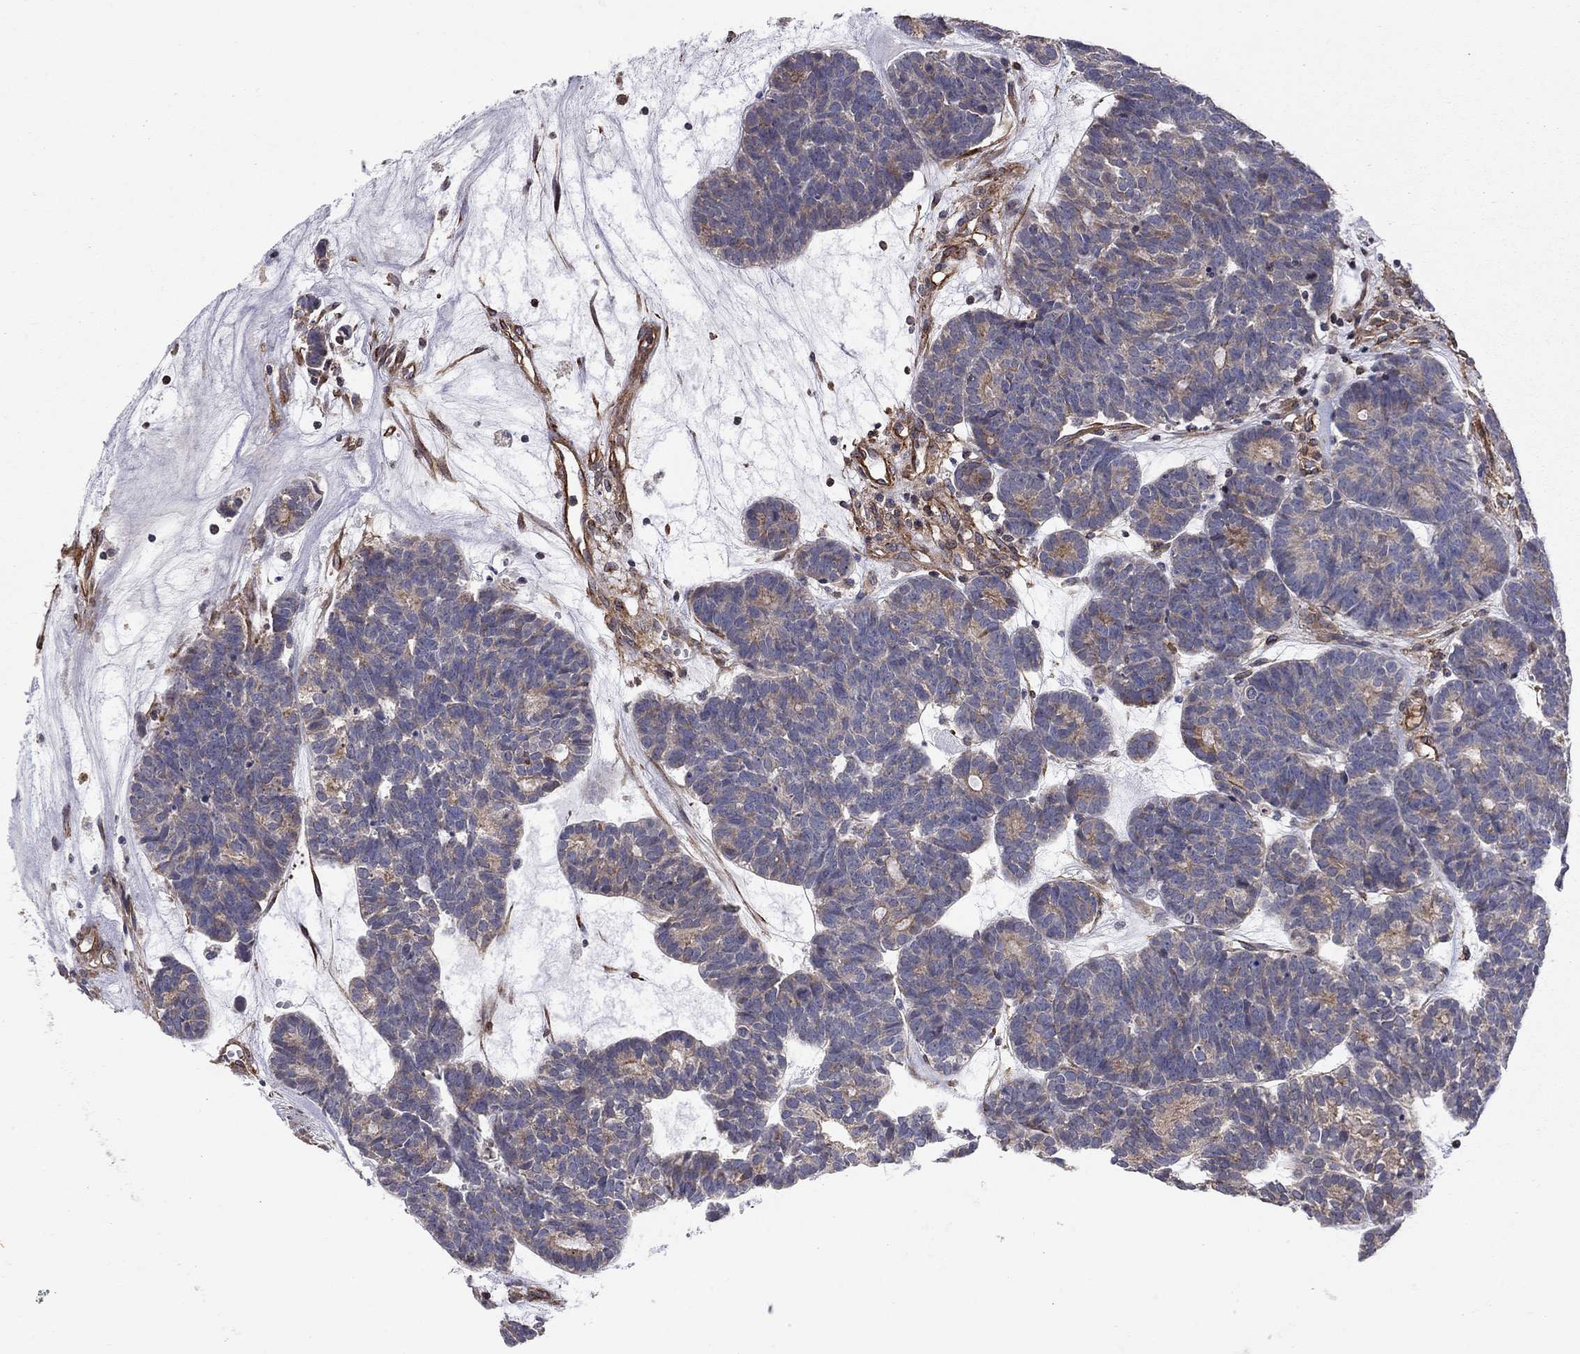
{"staining": {"intensity": "moderate", "quantity": "<25%", "location": "cytoplasmic/membranous"}, "tissue": "head and neck cancer", "cell_type": "Tumor cells", "image_type": "cancer", "snomed": [{"axis": "morphology", "description": "Adenocarcinoma, NOS"}, {"axis": "topography", "description": "Head-Neck"}], "caption": "A photomicrograph of human head and neck cancer stained for a protein reveals moderate cytoplasmic/membranous brown staining in tumor cells.", "gene": "RASEF", "patient": {"sex": "female", "age": 81}}